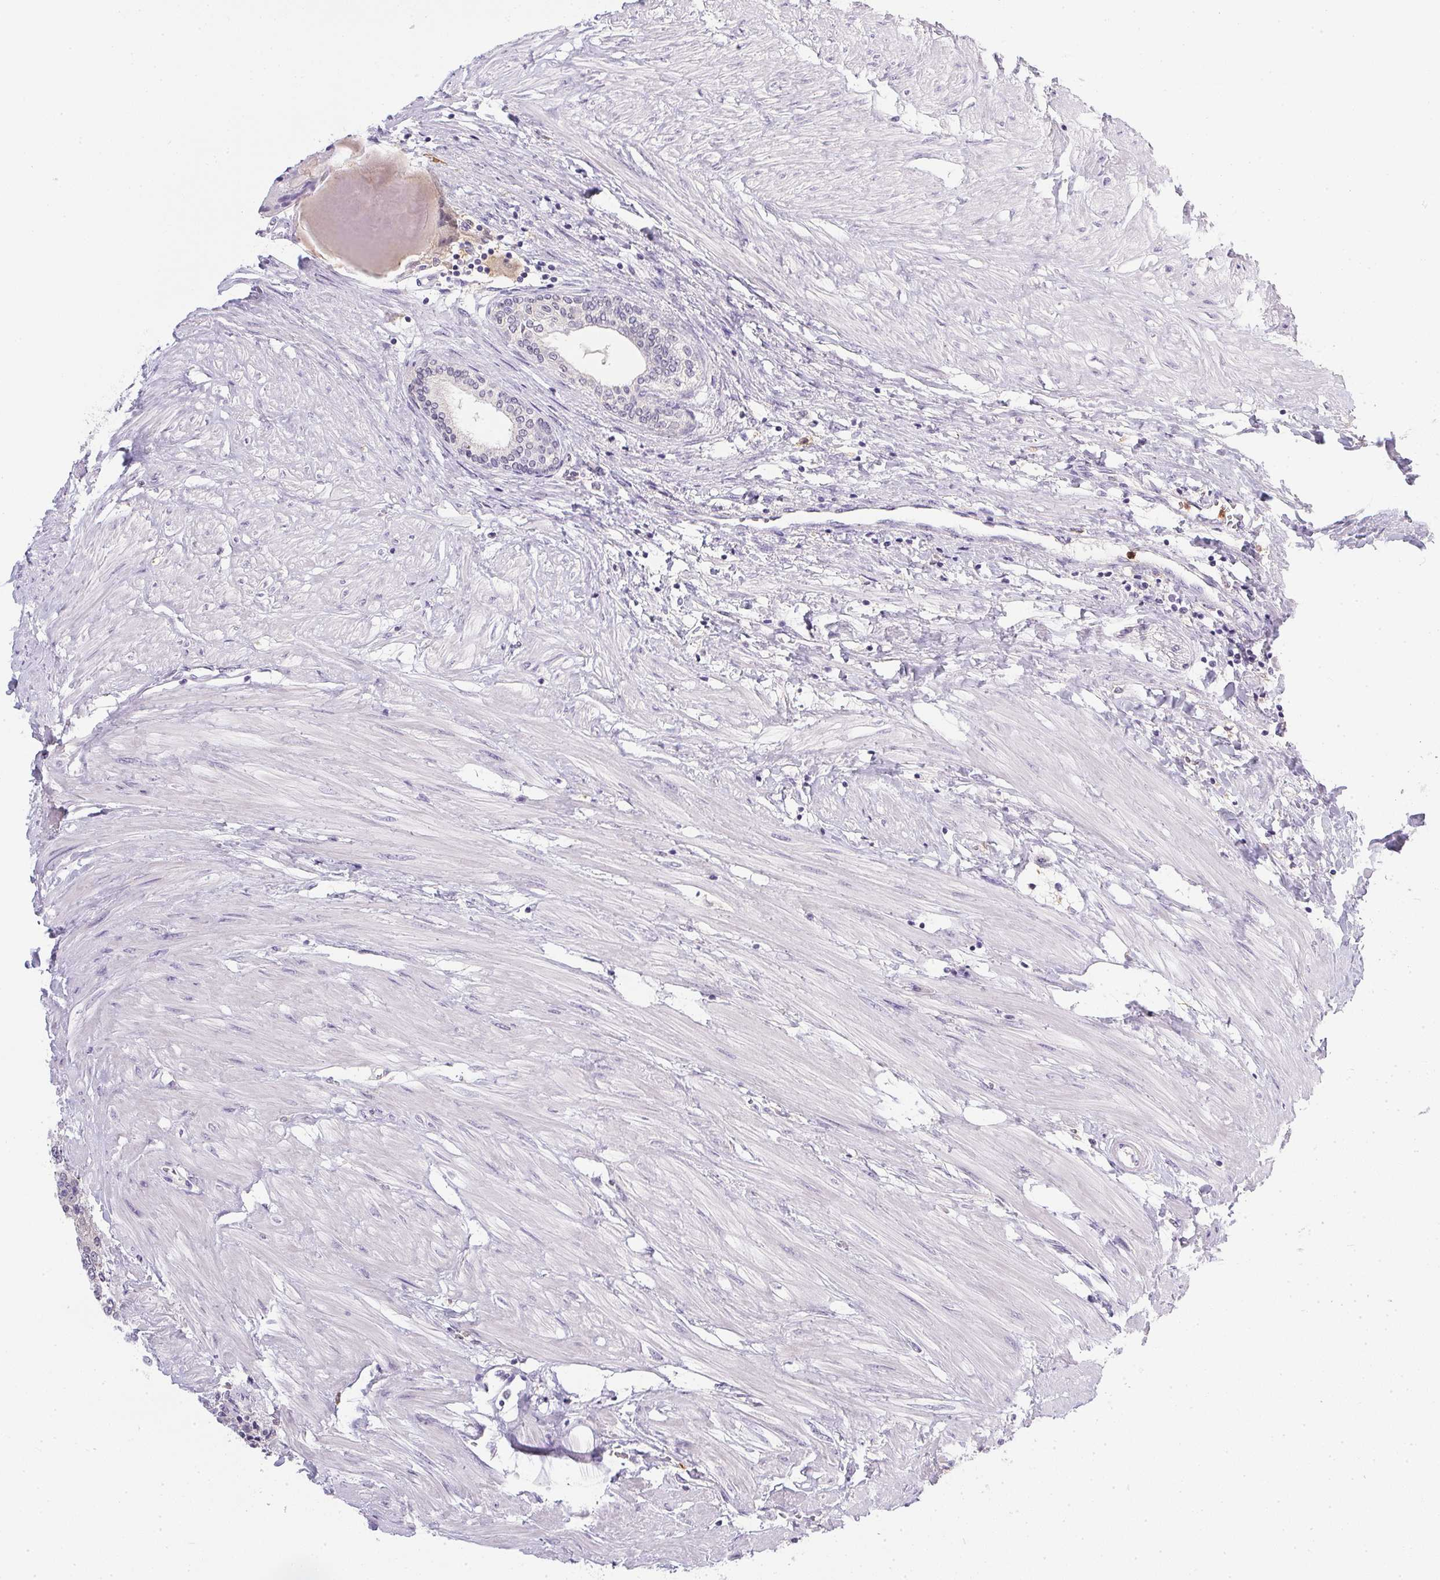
{"staining": {"intensity": "negative", "quantity": "none", "location": "none"}, "tissue": "prostate", "cell_type": "Glandular cells", "image_type": "normal", "snomed": [{"axis": "morphology", "description": "Normal tissue, NOS"}, {"axis": "topography", "description": "Prostate"}], "caption": "This photomicrograph is of unremarkable prostate stained with immunohistochemistry (IHC) to label a protein in brown with the nuclei are counter-stained blue. There is no expression in glandular cells. Nuclei are stained in blue.", "gene": "DNAJC5G", "patient": {"sex": "male", "age": 55}}